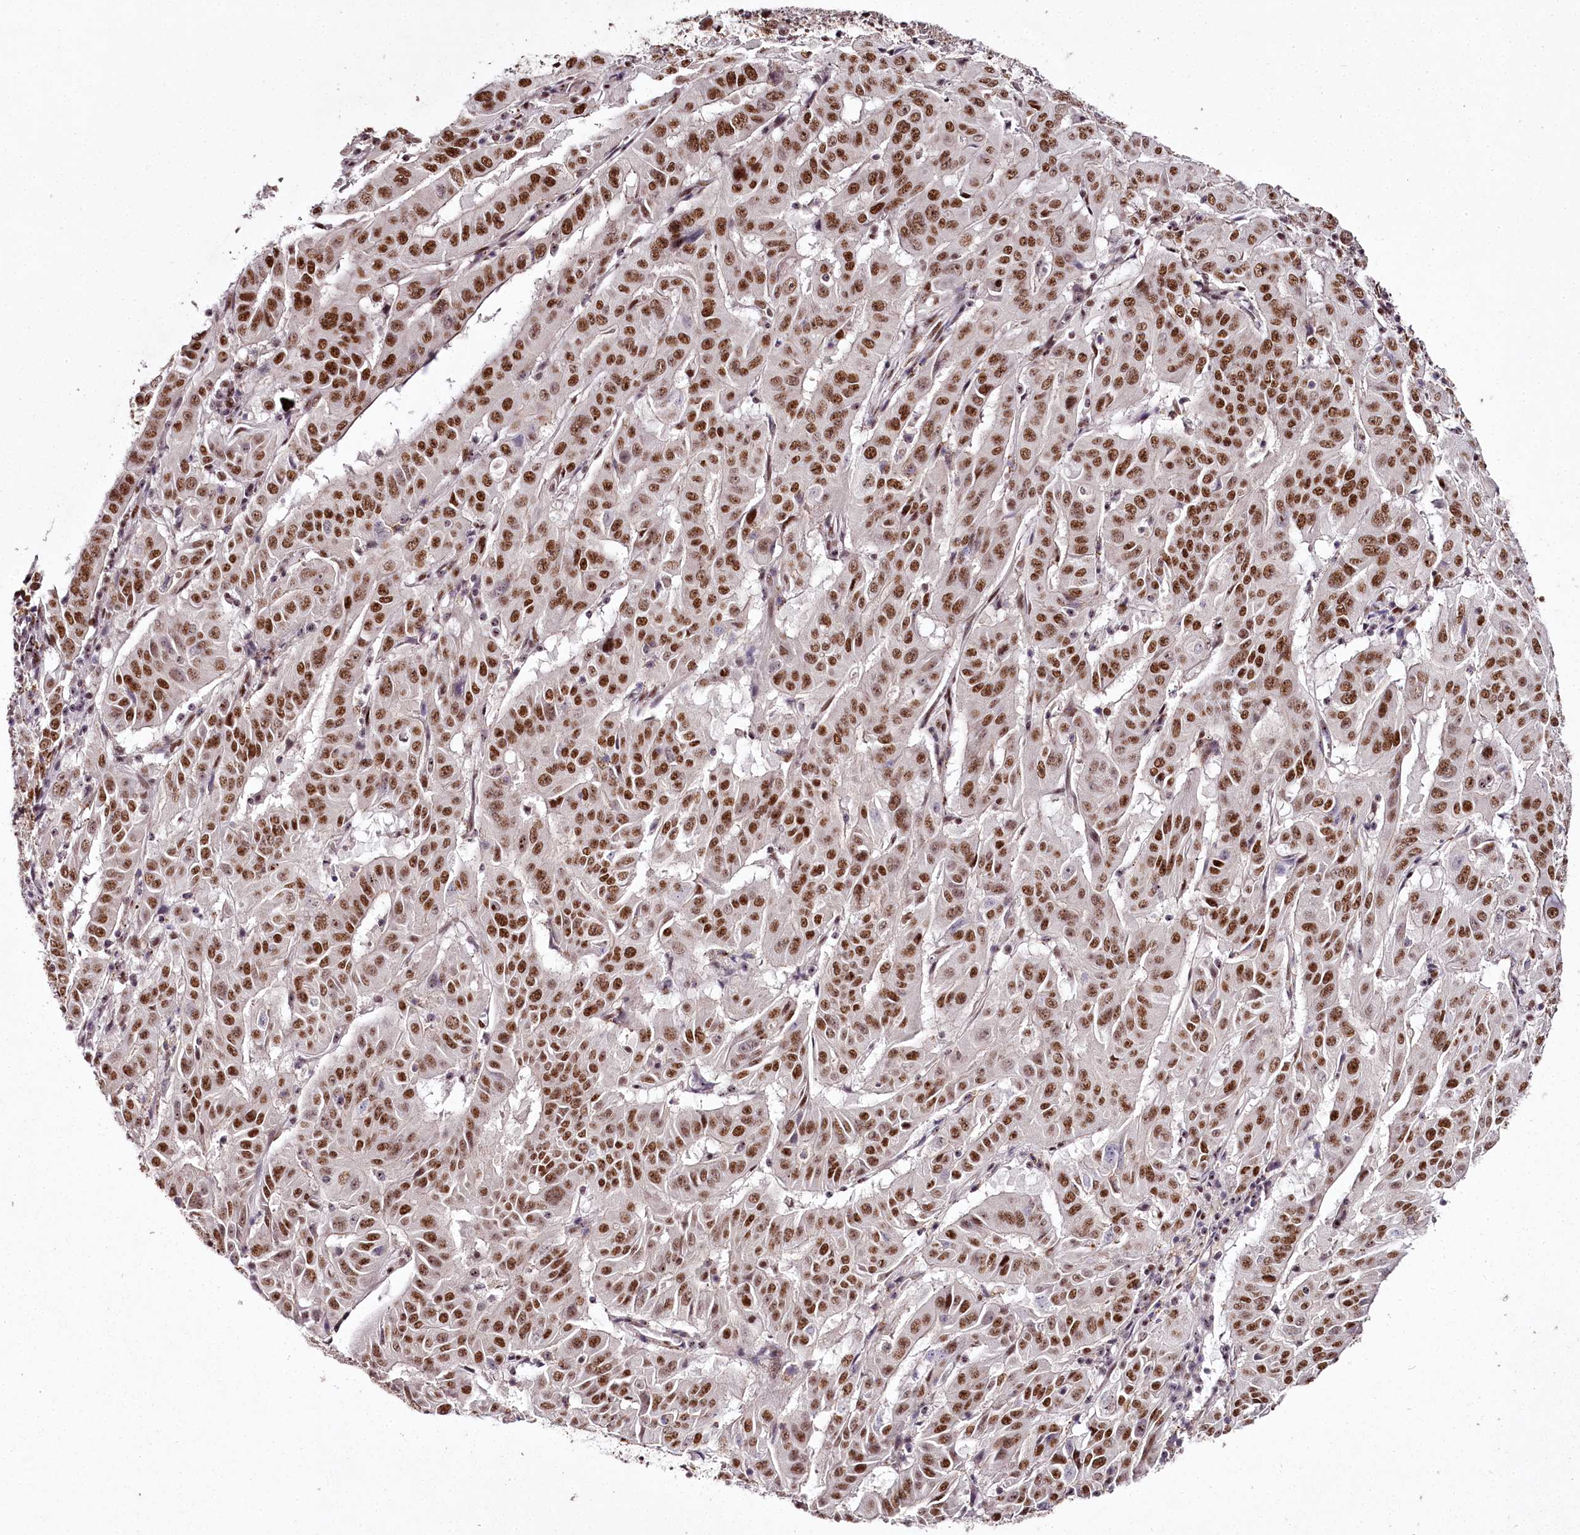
{"staining": {"intensity": "strong", "quantity": ">75%", "location": "nuclear"}, "tissue": "pancreatic cancer", "cell_type": "Tumor cells", "image_type": "cancer", "snomed": [{"axis": "morphology", "description": "Adenocarcinoma, NOS"}, {"axis": "topography", "description": "Pancreas"}], "caption": "There is high levels of strong nuclear positivity in tumor cells of adenocarcinoma (pancreatic), as demonstrated by immunohistochemical staining (brown color).", "gene": "PSPC1", "patient": {"sex": "male", "age": 63}}